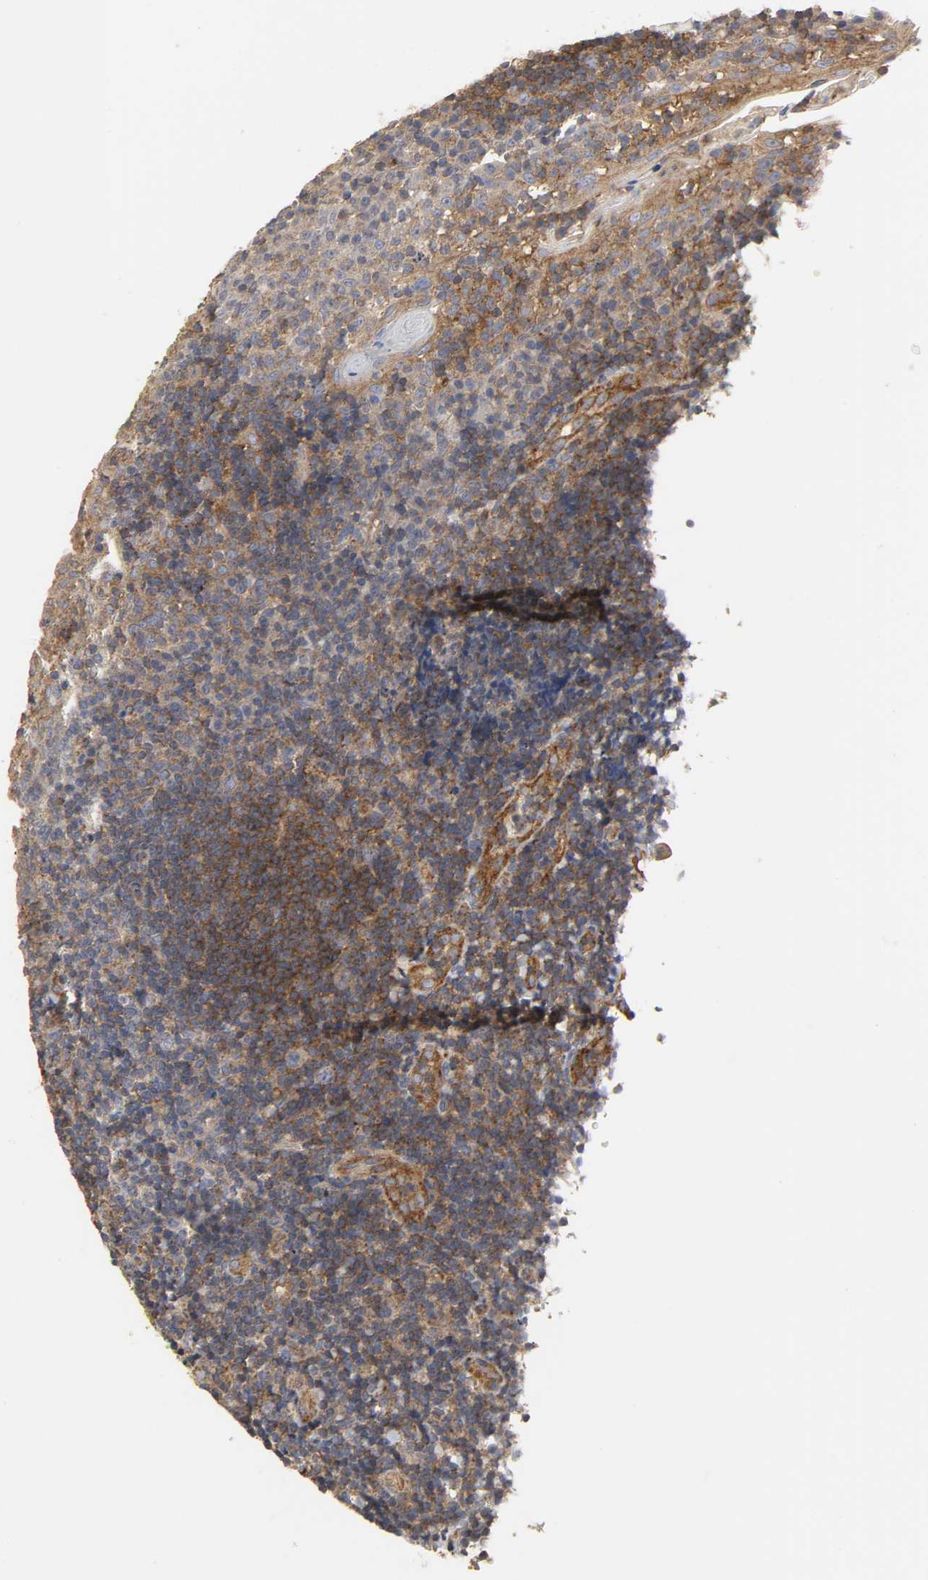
{"staining": {"intensity": "strong", "quantity": ">75%", "location": "cytoplasmic/membranous"}, "tissue": "tonsil", "cell_type": "Germinal center cells", "image_type": "normal", "snomed": [{"axis": "morphology", "description": "Normal tissue, NOS"}, {"axis": "topography", "description": "Tonsil"}], "caption": "Strong cytoplasmic/membranous staining is identified in about >75% of germinal center cells in unremarkable tonsil.", "gene": "SH3GLB1", "patient": {"sex": "female", "age": 40}}